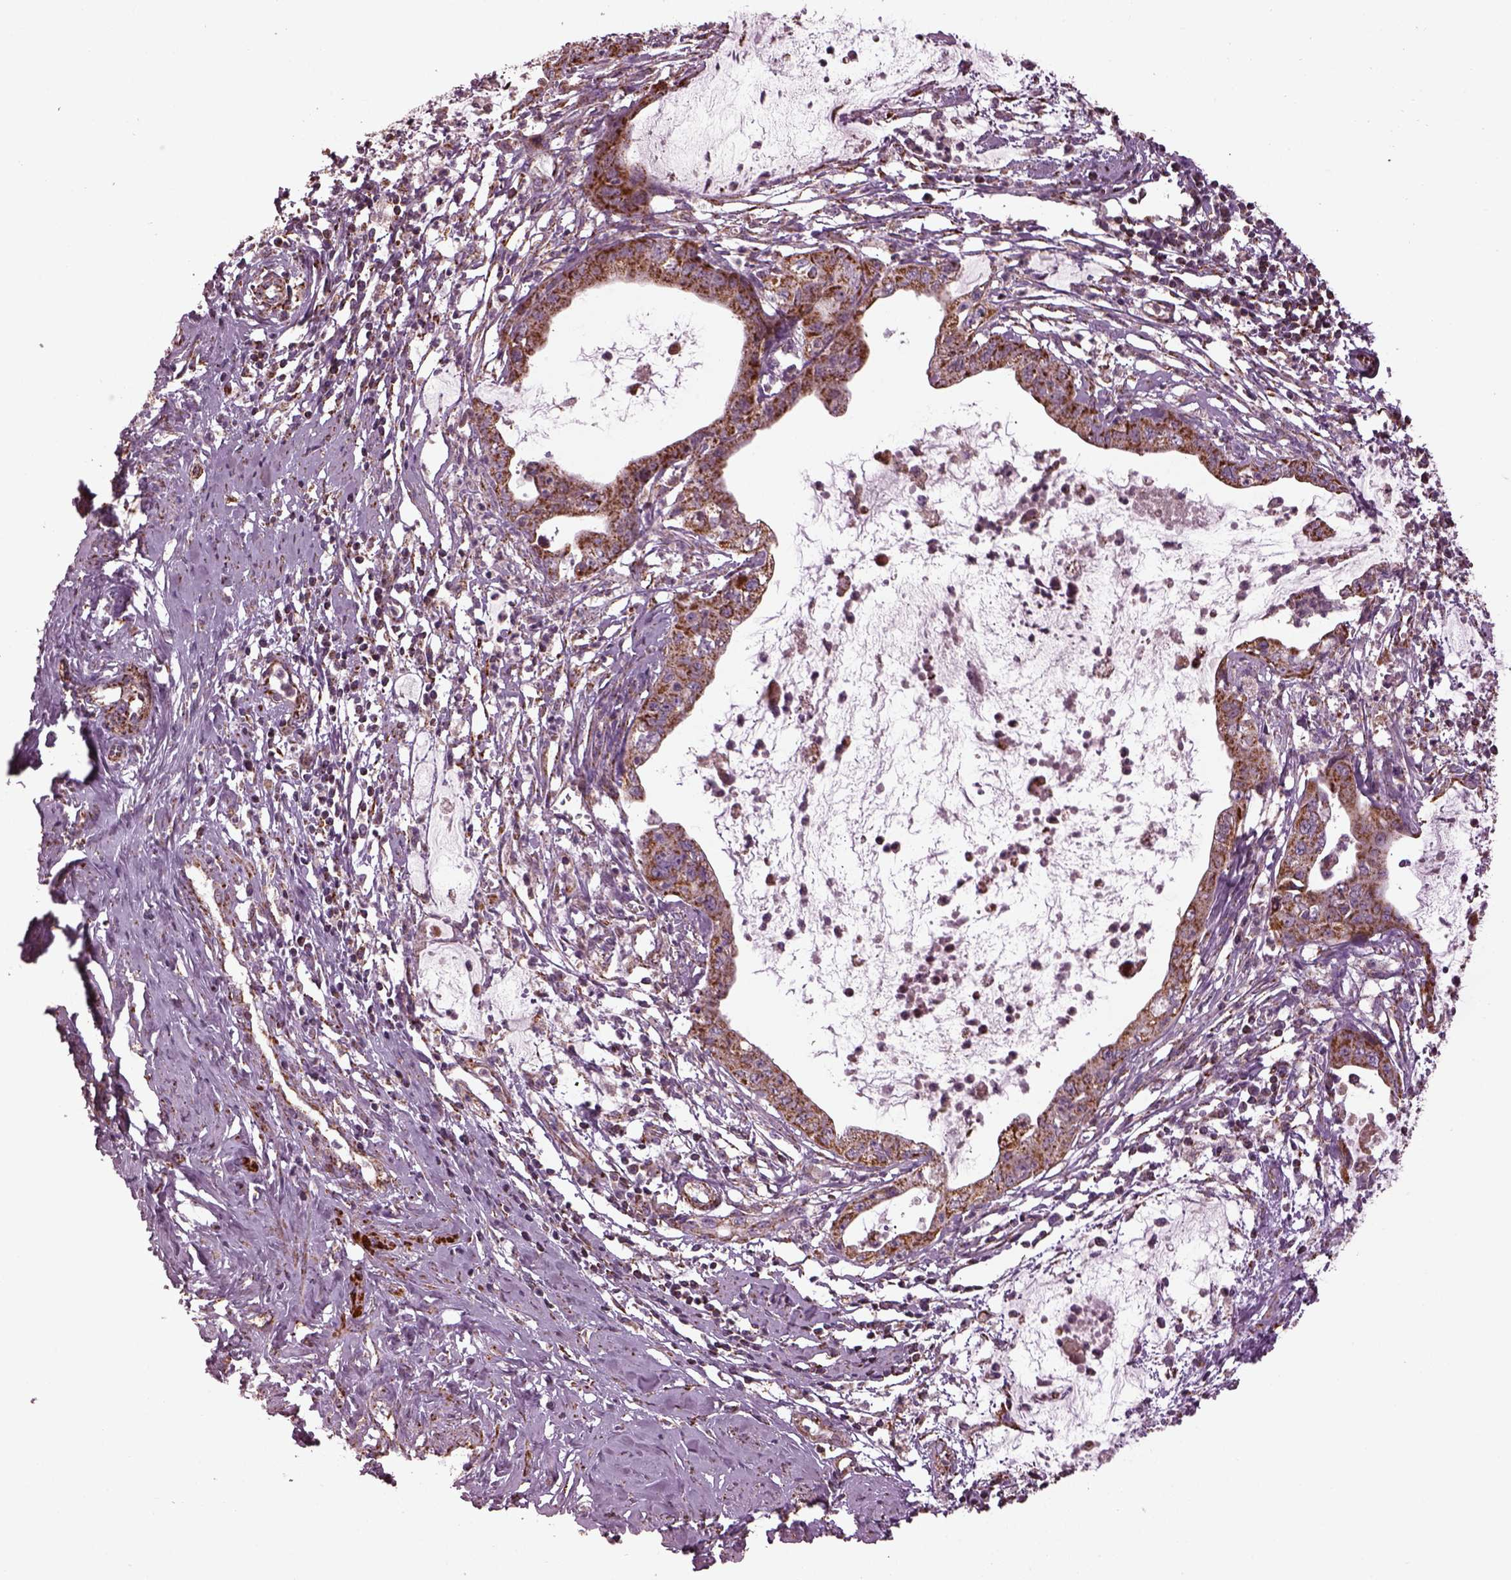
{"staining": {"intensity": "moderate", "quantity": "25%-75%", "location": "cytoplasmic/membranous"}, "tissue": "cervical cancer", "cell_type": "Tumor cells", "image_type": "cancer", "snomed": [{"axis": "morphology", "description": "Normal tissue, NOS"}, {"axis": "morphology", "description": "Adenocarcinoma, NOS"}, {"axis": "topography", "description": "Cervix"}], "caption": "This histopathology image exhibits cervical adenocarcinoma stained with immunohistochemistry to label a protein in brown. The cytoplasmic/membranous of tumor cells show moderate positivity for the protein. Nuclei are counter-stained blue.", "gene": "TMEM254", "patient": {"sex": "female", "age": 38}}